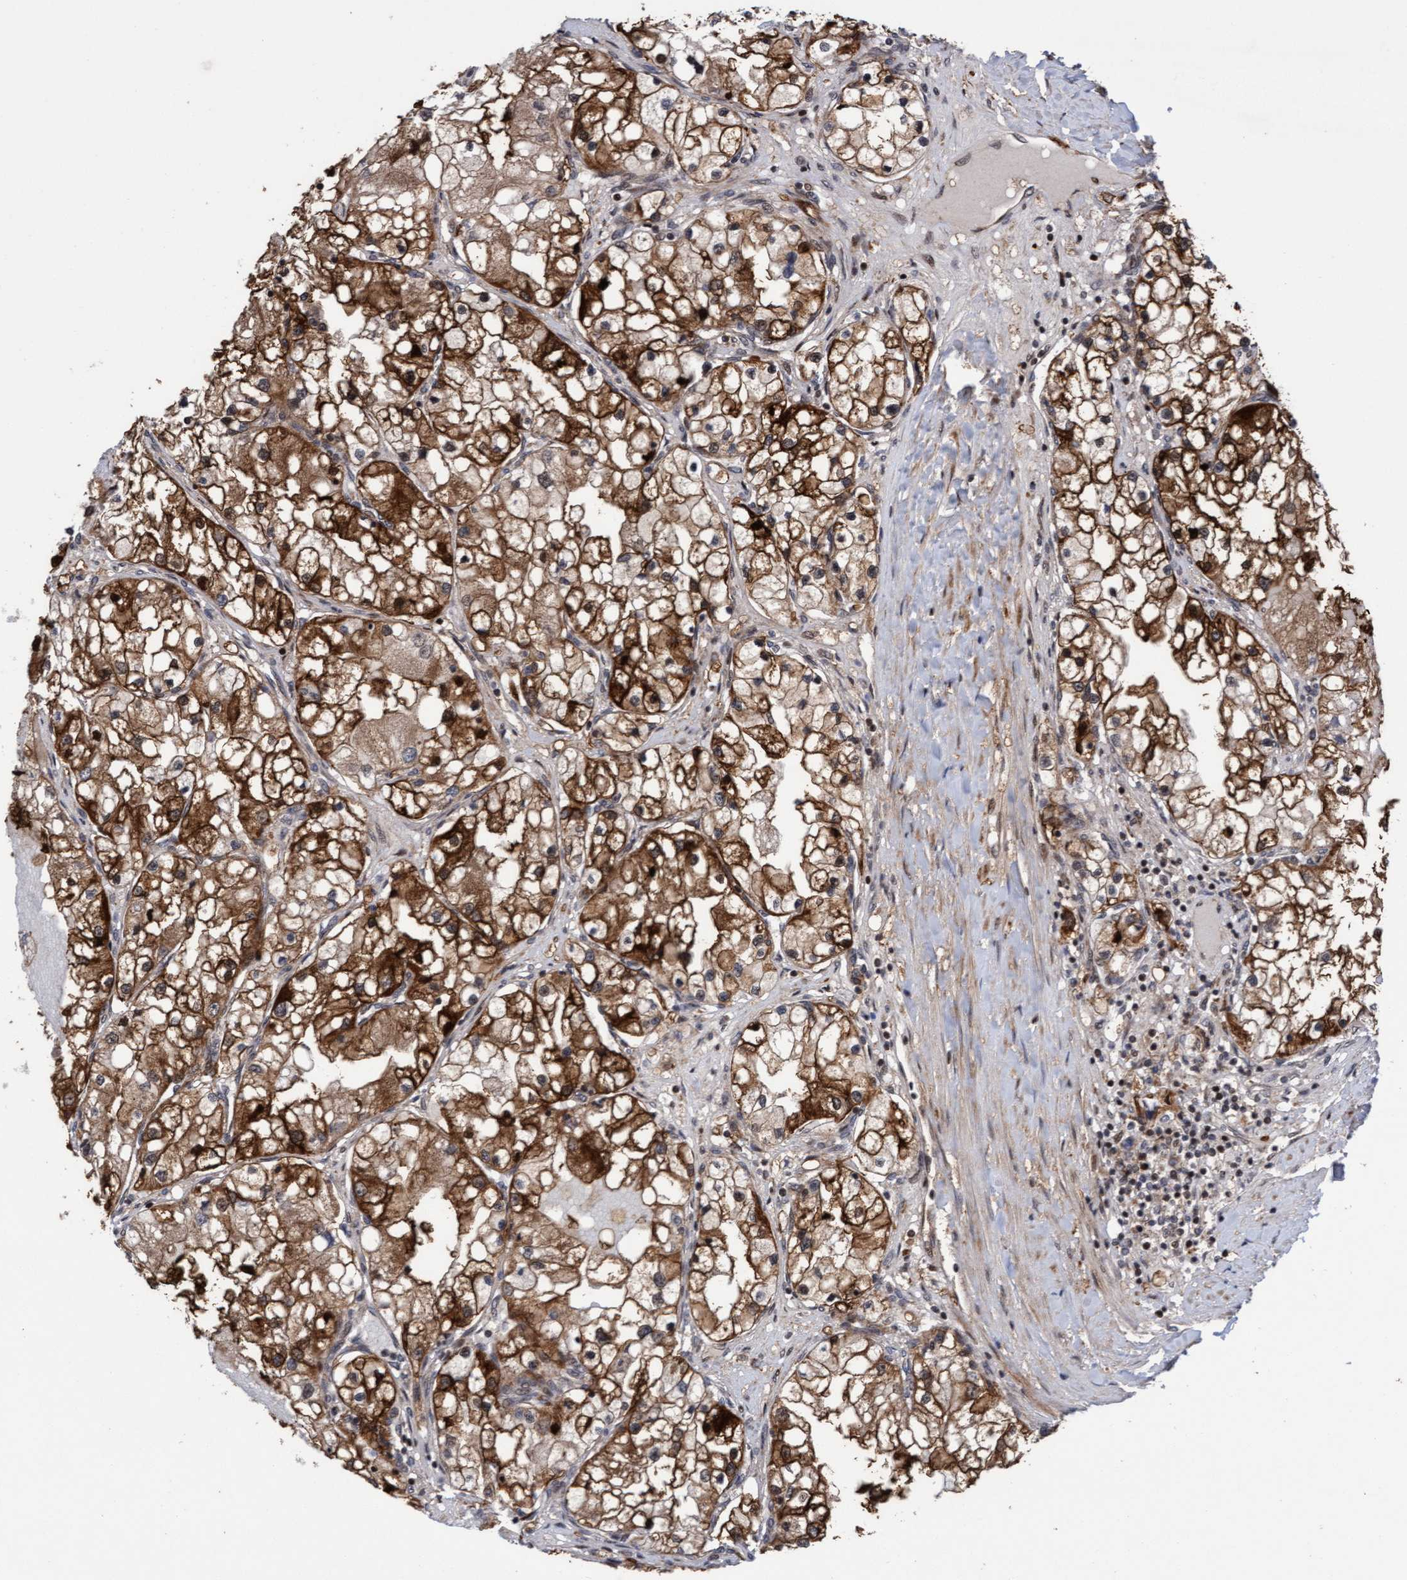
{"staining": {"intensity": "strong", "quantity": ">75%", "location": "cytoplasmic/membranous"}, "tissue": "renal cancer", "cell_type": "Tumor cells", "image_type": "cancer", "snomed": [{"axis": "morphology", "description": "Adenocarcinoma, NOS"}, {"axis": "topography", "description": "Kidney"}], "caption": "This photomicrograph exhibits immunohistochemistry (IHC) staining of renal cancer (adenocarcinoma), with high strong cytoplasmic/membranous expression in about >75% of tumor cells.", "gene": "ITFG1", "patient": {"sex": "male", "age": 68}}